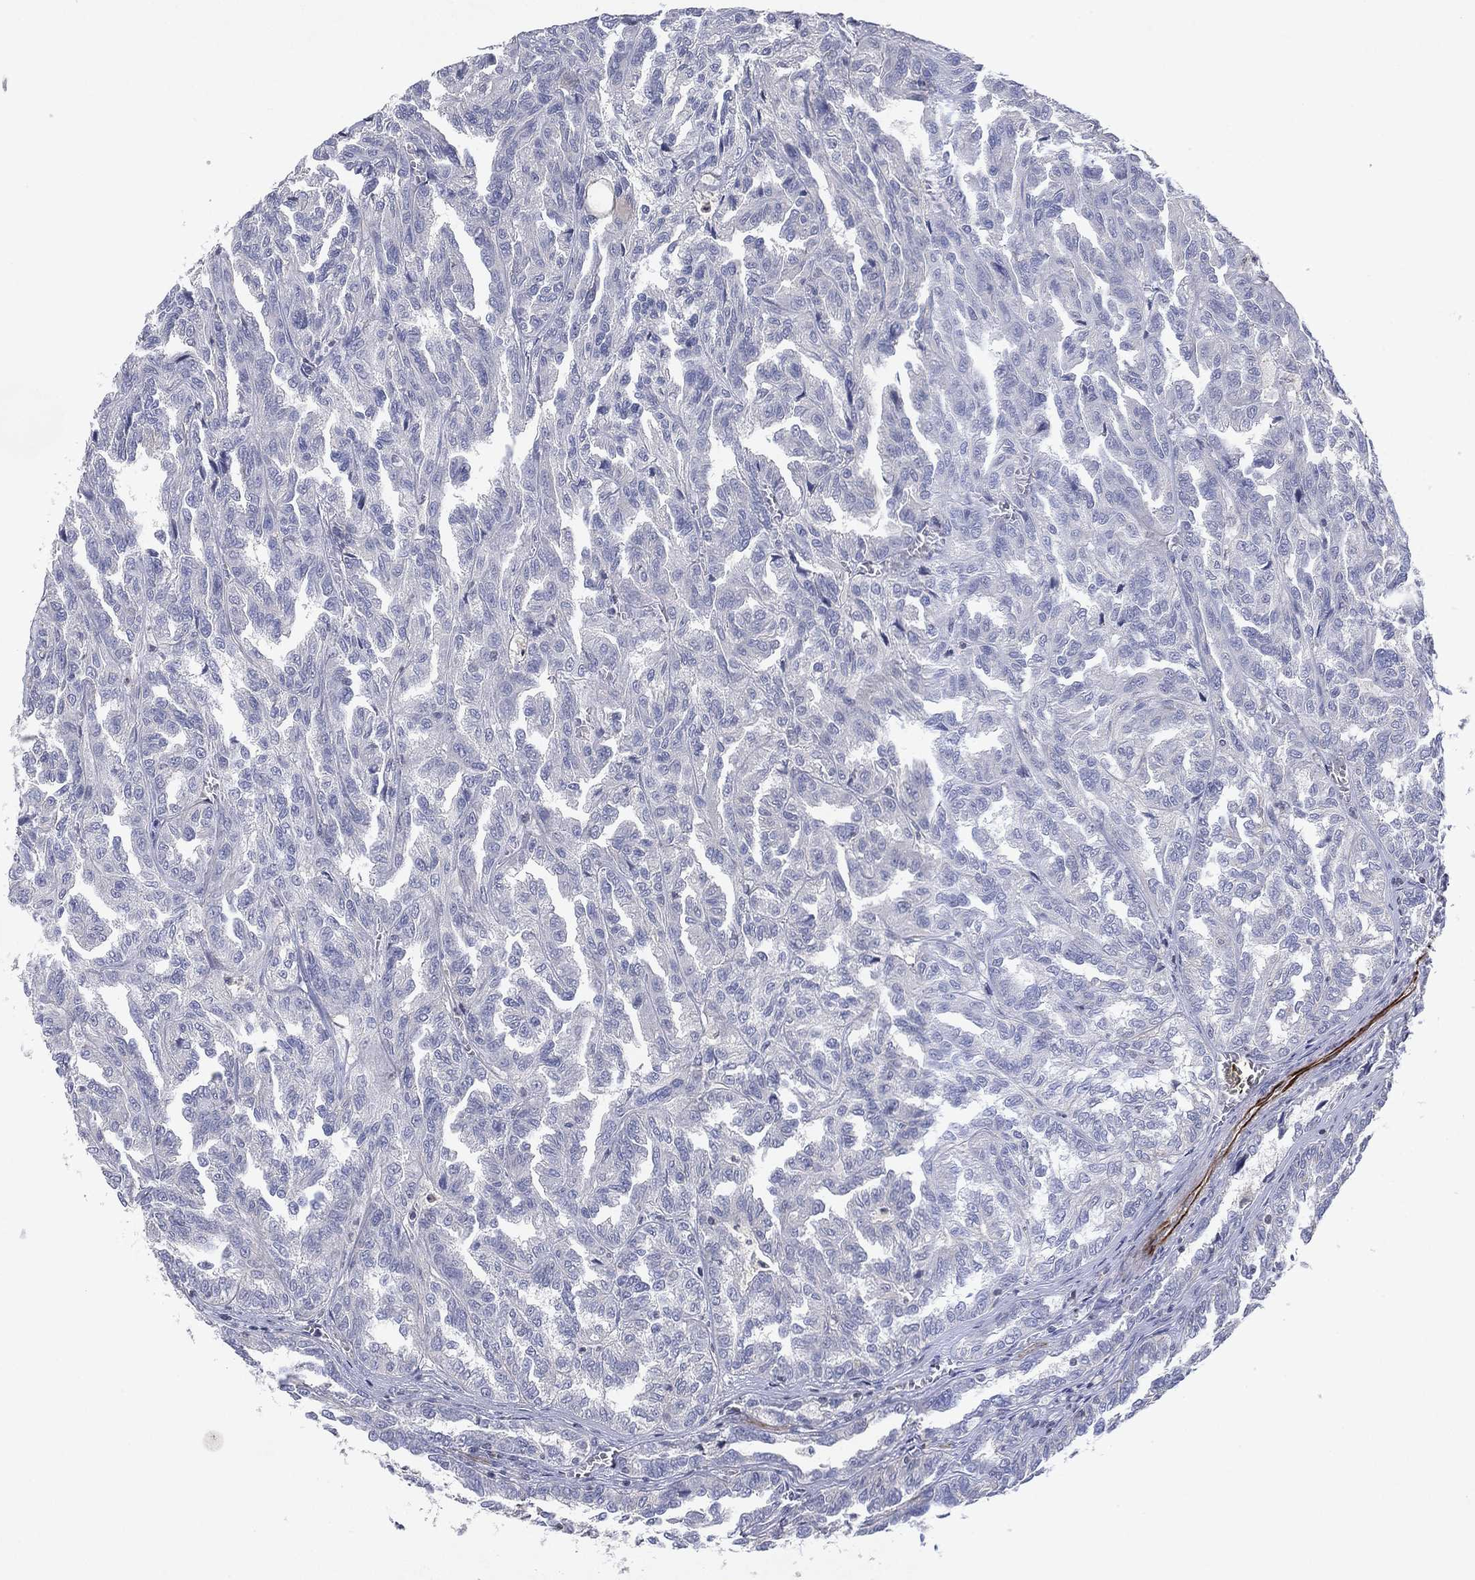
{"staining": {"intensity": "negative", "quantity": "none", "location": "none"}, "tissue": "renal cancer", "cell_type": "Tumor cells", "image_type": "cancer", "snomed": [{"axis": "morphology", "description": "Adenocarcinoma, NOS"}, {"axis": "topography", "description": "Kidney"}], "caption": "An image of human adenocarcinoma (renal) is negative for staining in tumor cells.", "gene": "FLI1", "patient": {"sex": "male", "age": 79}}